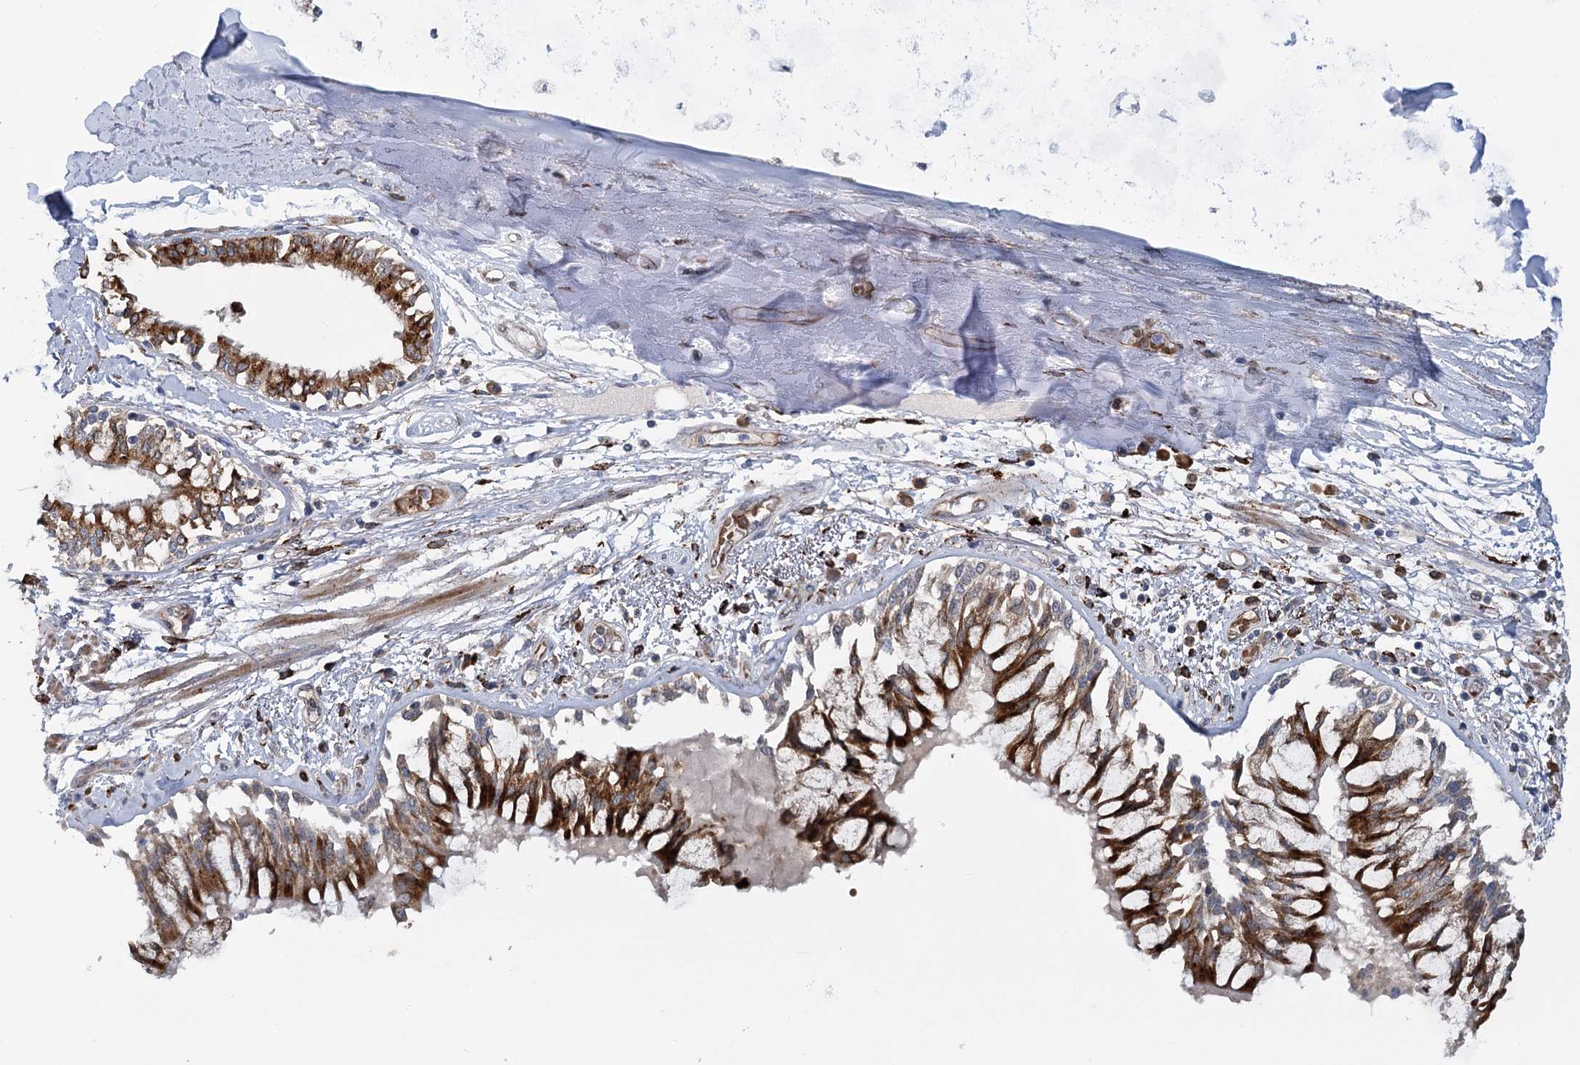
{"staining": {"intensity": "negative", "quantity": "none", "location": "none"}, "tissue": "adipose tissue", "cell_type": "Adipocytes", "image_type": "normal", "snomed": [{"axis": "morphology", "description": "Normal tissue, NOS"}, {"axis": "topography", "description": "Cartilage tissue"}, {"axis": "topography", "description": "Bronchus"}, {"axis": "topography", "description": "Lung"}, {"axis": "topography", "description": "Peripheral nerve tissue"}], "caption": "High magnification brightfield microscopy of unremarkable adipose tissue stained with DAB (3,3'-diaminobenzidine) (brown) and counterstained with hematoxylin (blue): adipocytes show no significant positivity.", "gene": "CIB4", "patient": {"sex": "female", "age": 49}}